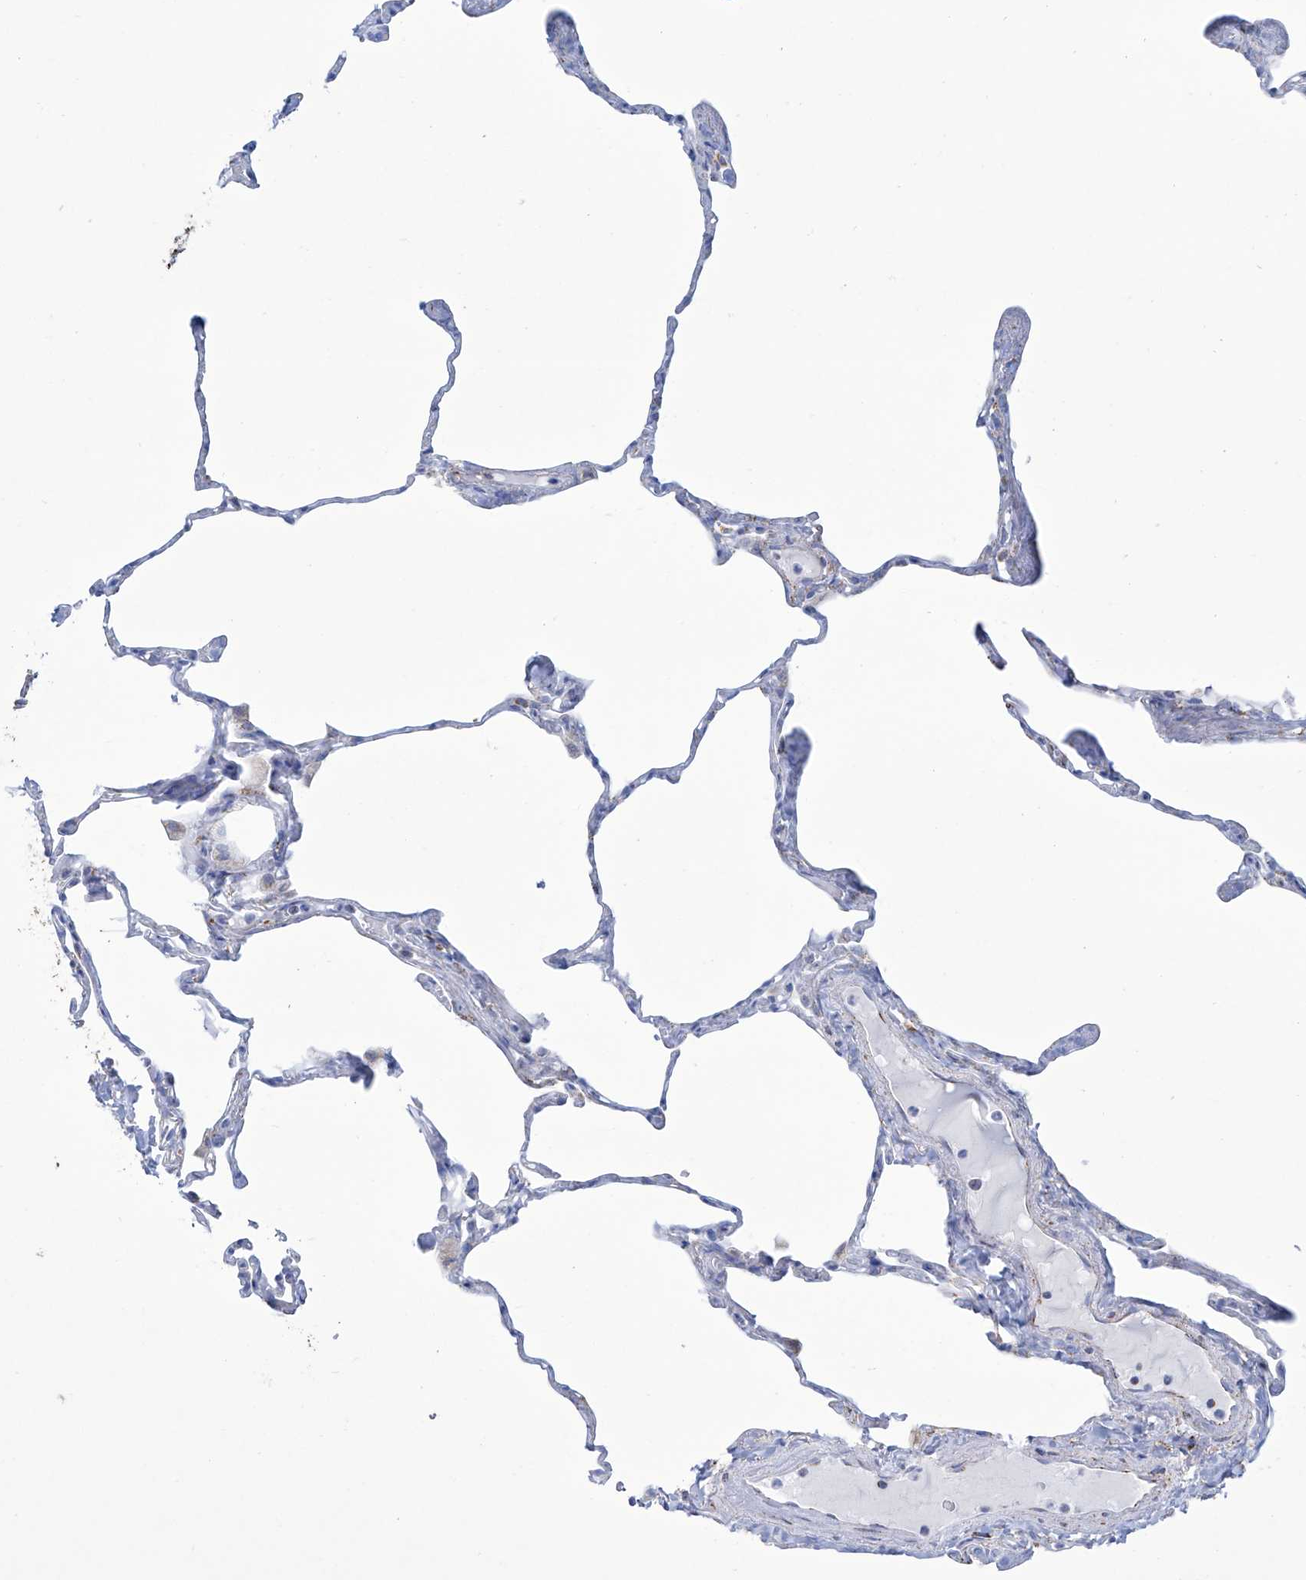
{"staining": {"intensity": "moderate", "quantity": "<25%", "location": "cytoplasmic/membranous"}, "tissue": "lung", "cell_type": "Alveolar cells", "image_type": "normal", "snomed": [{"axis": "morphology", "description": "Normal tissue, NOS"}, {"axis": "topography", "description": "Lung"}], "caption": "Immunohistochemistry (DAB) staining of benign lung shows moderate cytoplasmic/membranous protein positivity in about <25% of alveolar cells.", "gene": "ALDH6A1", "patient": {"sex": "male", "age": 65}}